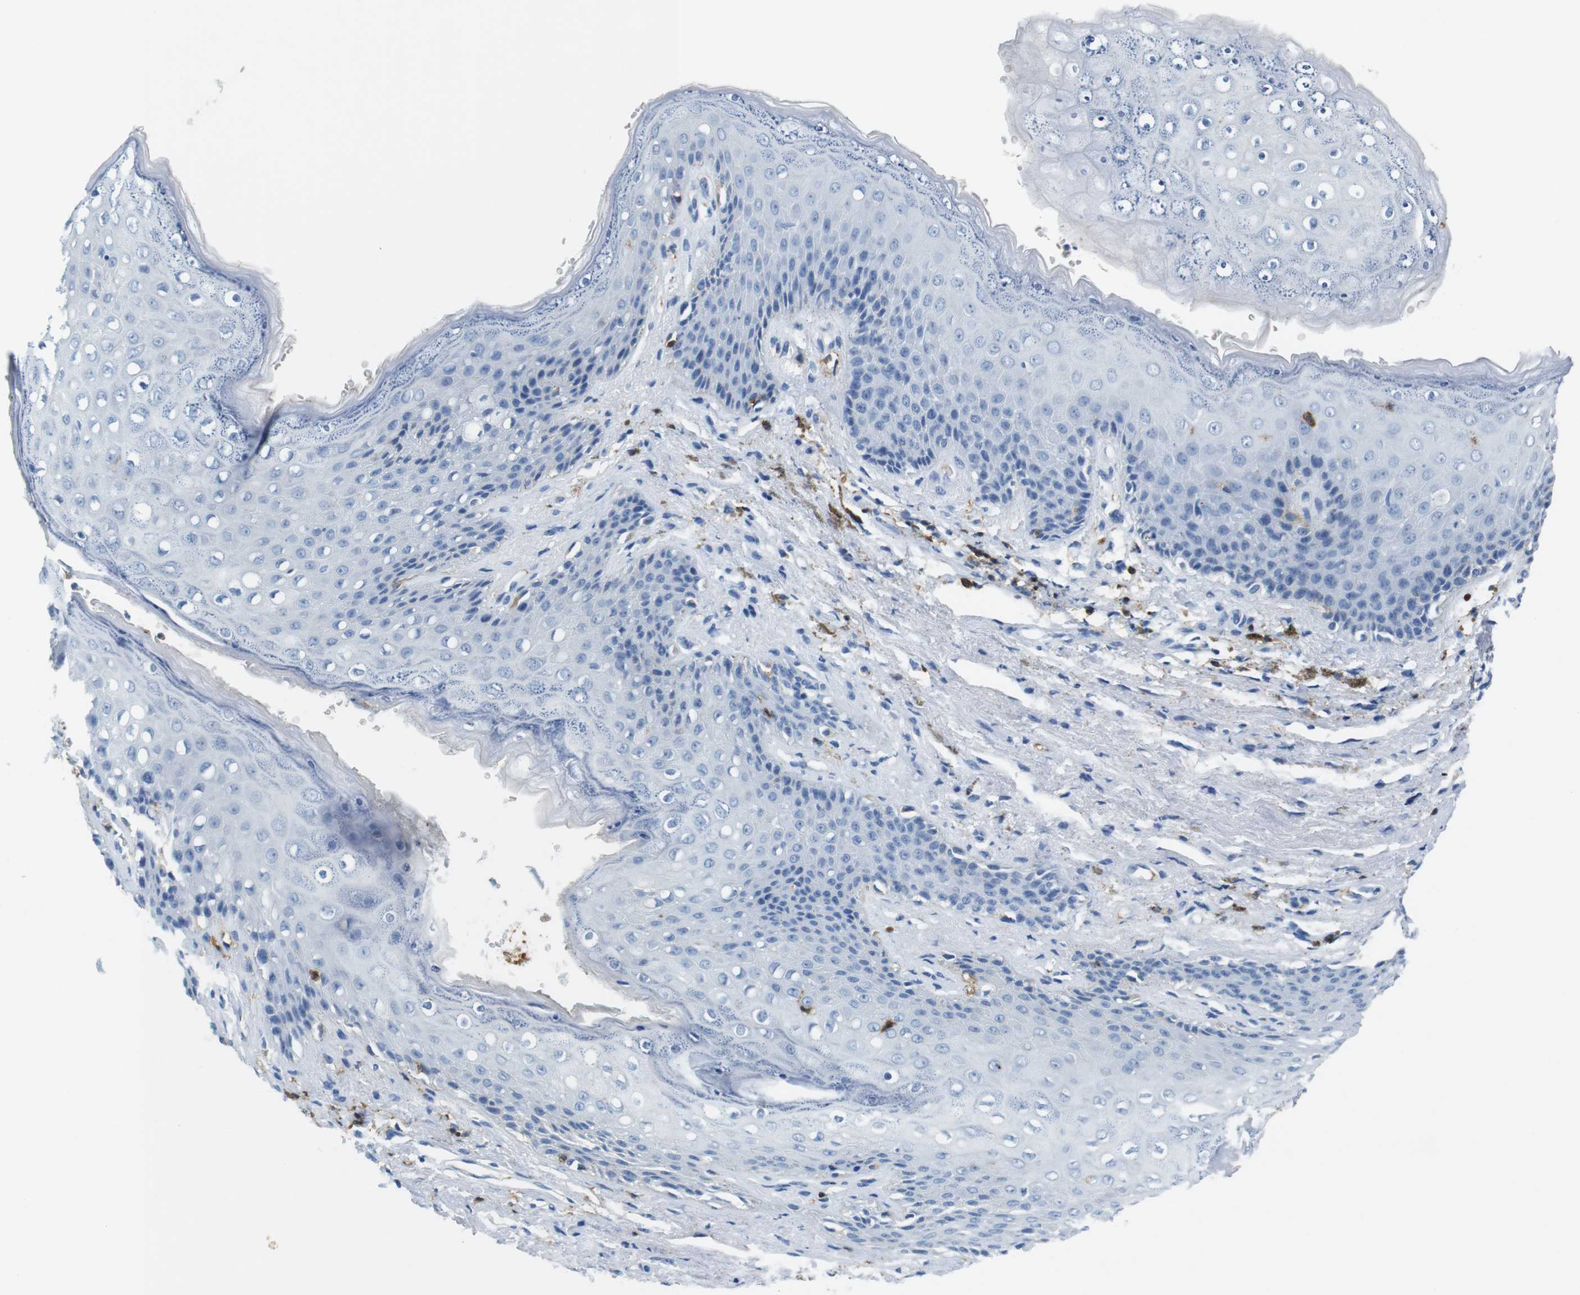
{"staining": {"intensity": "negative", "quantity": "none", "location": "none"}, "tissue": "skin", "cell_type": "Epidermal cells", "image_type": "normal", "snomed": [{"axis": "morphology", "description": "Normal tissue, NOS"}, {"axis": "topography", "description": "Anal"}], "caption": "Immunohistochemistry photomicrograph of benign skin stained for a protein (brown), which reveals no expression in epidermal cells.", "gene": "LAT", "patient": {"sex": "female", "age": 46}}